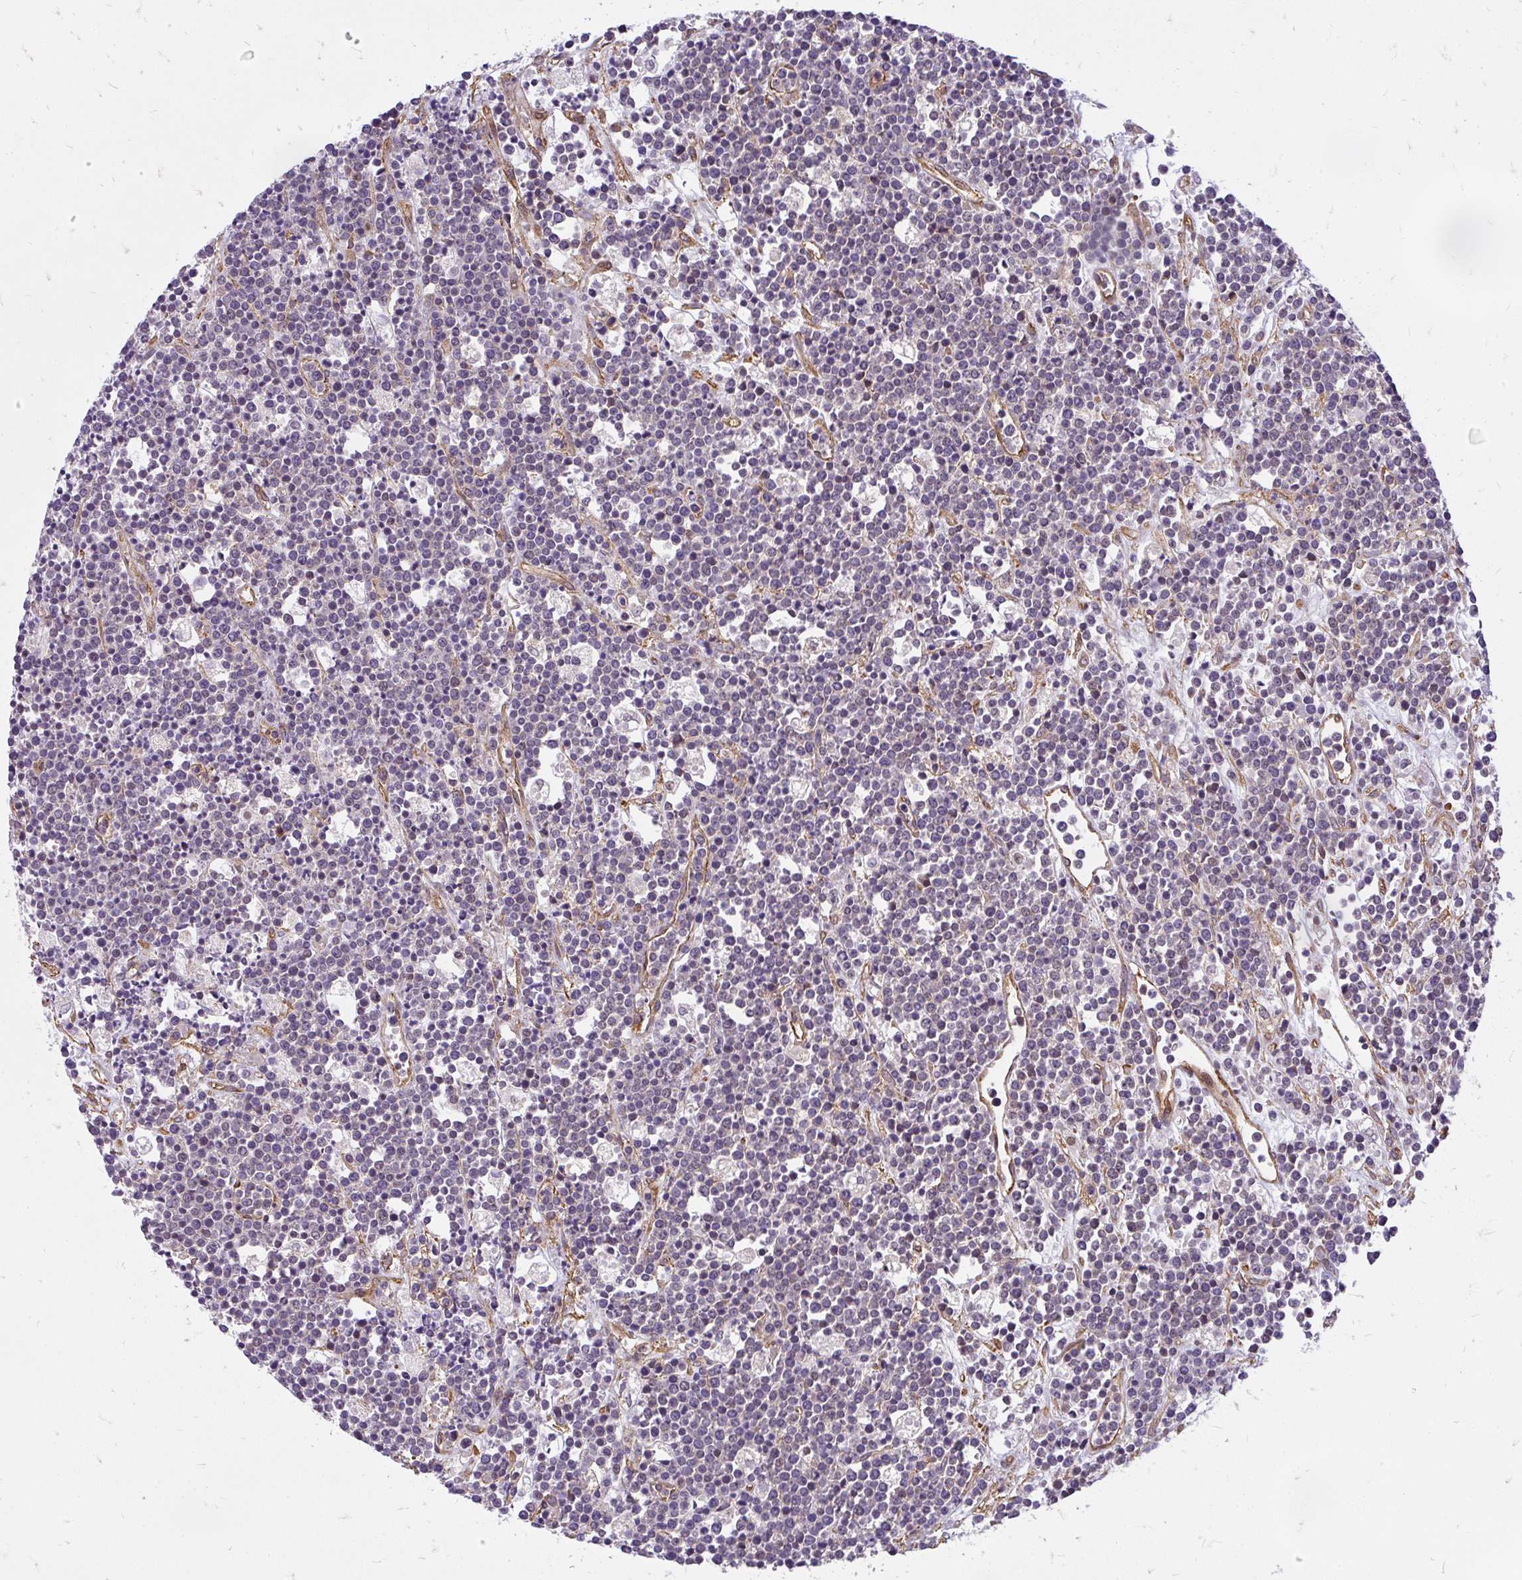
{"staining": {"intensity": "weak", "quantity": "25%-75%", "location": "cytoplasmic/membranous"}, "tissue": "lymphoma", "cell_type": "Tumor cells", "image_type": "cancer", "snomed": [{"axis": "morphology", "description": "Malignant lymphoma, non-Hodgkin's type, High grade"}, {"axis": "topography", "description": "Ovary"}], "caption": "Weak cytoplasmic/membranous staining is identified in about 25%-75% of tumor cells in high-grade malignant lymphoma, non-Hodgkin's type.", "gene": "RSKR", "patient": {"sex": "female", "age": 56}}